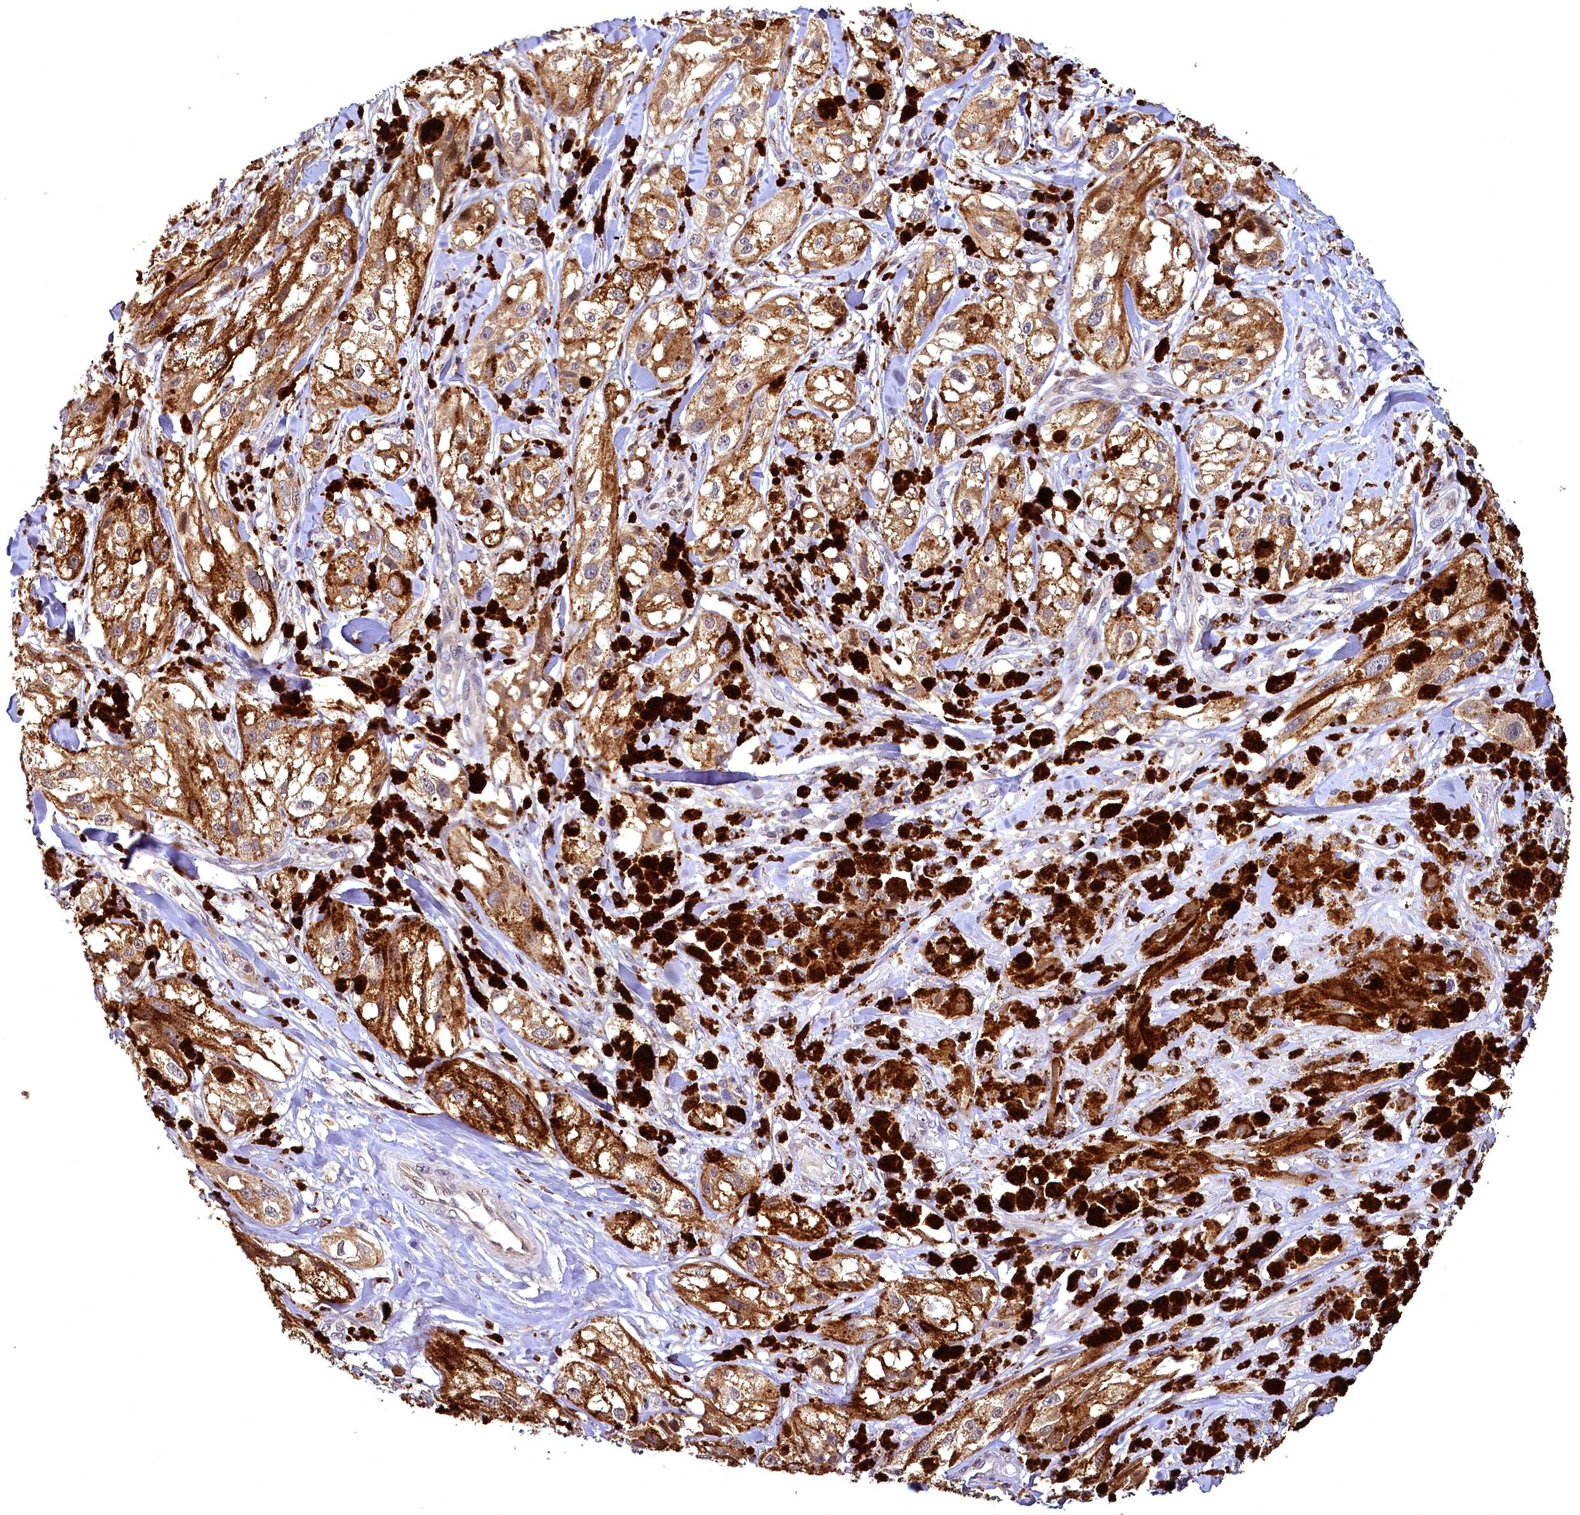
{"staining": {"intensity": "weak", "quantity": "25%-75%", "location": "cytoplasmic/membranous"}, "tissue": "melanoma", "cell_type": "Tumor cells", "image_type": "cancer", "snomed": [{"axis": "morphology", "description": "Malignant melanoma, NOS"}, {"axis": "topography", "description": "Skin"}], "caption": "Brown immunohistochemical staining in human malignant melanoma reveals weak cytoplasmic/membranous expression in about 25%-75% of tumor cells. (IHC, brightfield microscopy, high magnification).", "gene": "TMEM39A", "patient": {"sex": "male", "age": 88}}